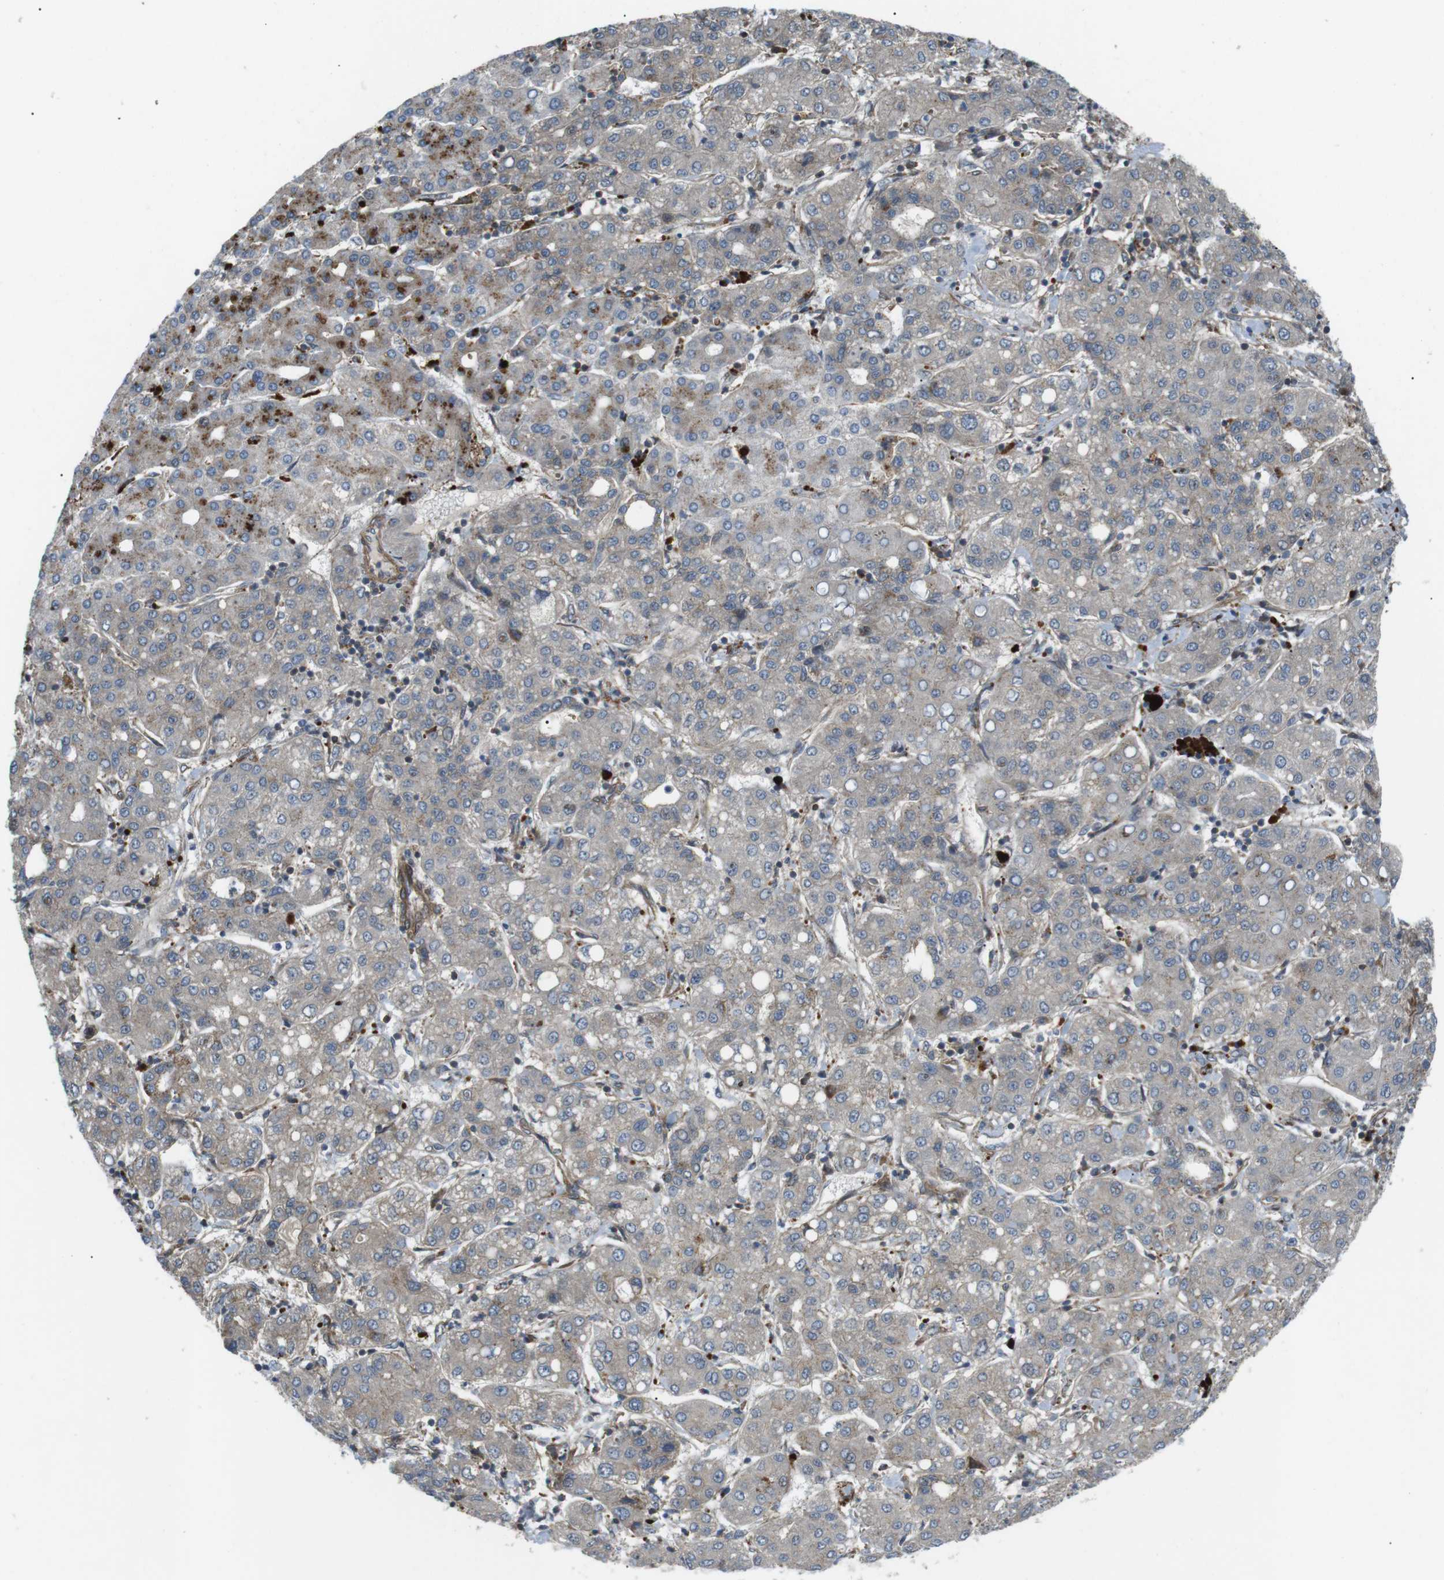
{"staining": {"intensity": "negative", "quantity": "none", "location": "none"}, "tissue": "liver cancer", "cell_type": "Tumor cells", "image_type": "cancer", "snomed": [{"axis": "morphology", "description": "Carcinoma, Hepatocellular, NOS"}, {"axis": "topography", "description": "Liver"}], "caption": "Tumor cells are negative for protein expression in human liver cancer.", "gene": "KANK2", "patient": {"sex": "male", "age": 65}}